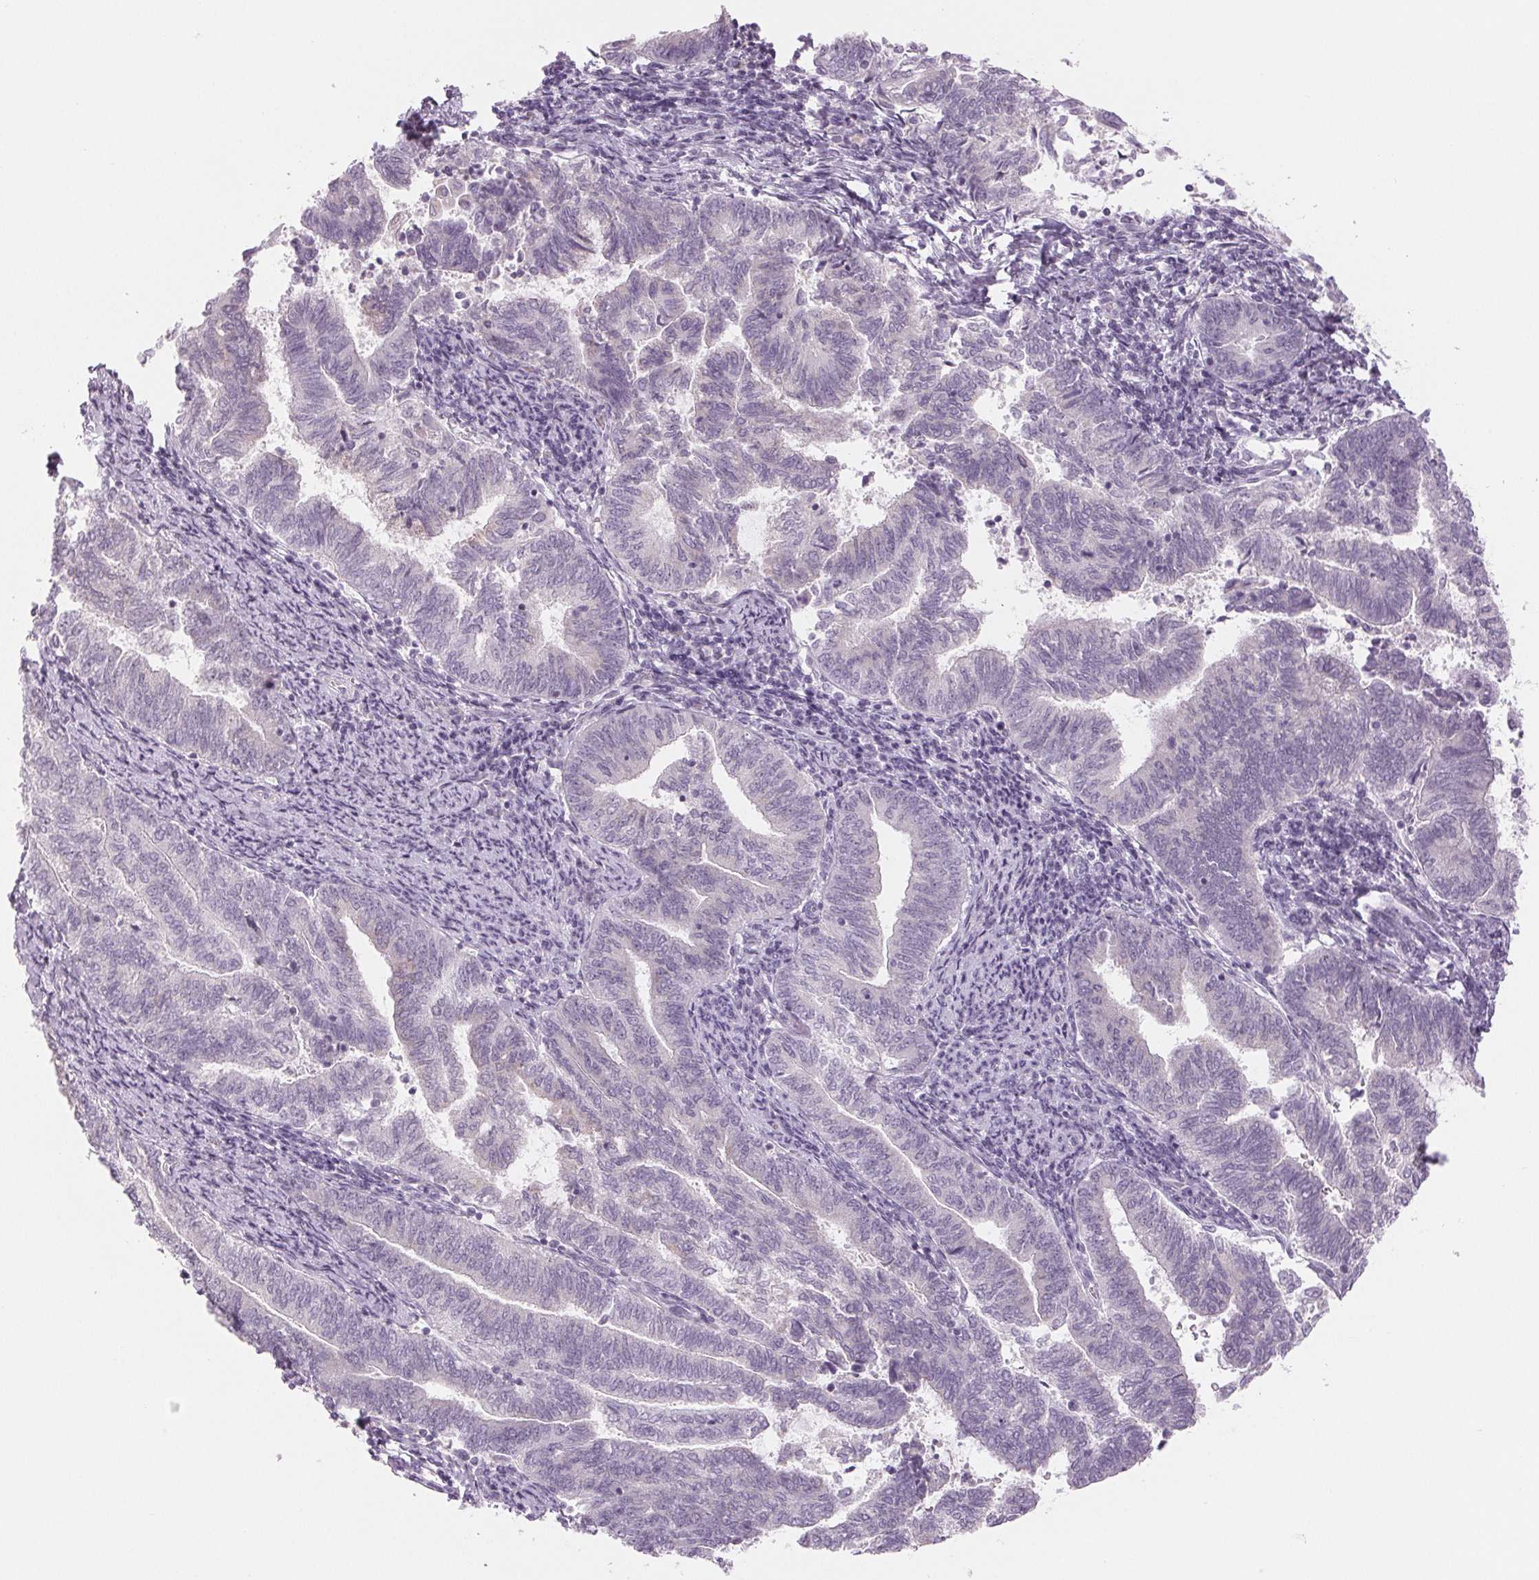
{"staining": {"intensity": "negative", "quantity": "none", "location": "none"}, "tissue": "endometrial cancer", "cell_type": "Tumor cells", "image_type": "cancer", "snomed": [{"axis": "morphology", "description": "Adenocarcinoma, NOS"}, {"axis": "topography", "description": "Endometrium"}], "caption": "An immunohistochemistry histopathology image of adenocarcinoma (endometrial) is shown. There is no staining in tumor cells of adenocarcinoma (endometrial).", "gene": "EHHADH", "patient": {"sex": "female", "age": 65}}